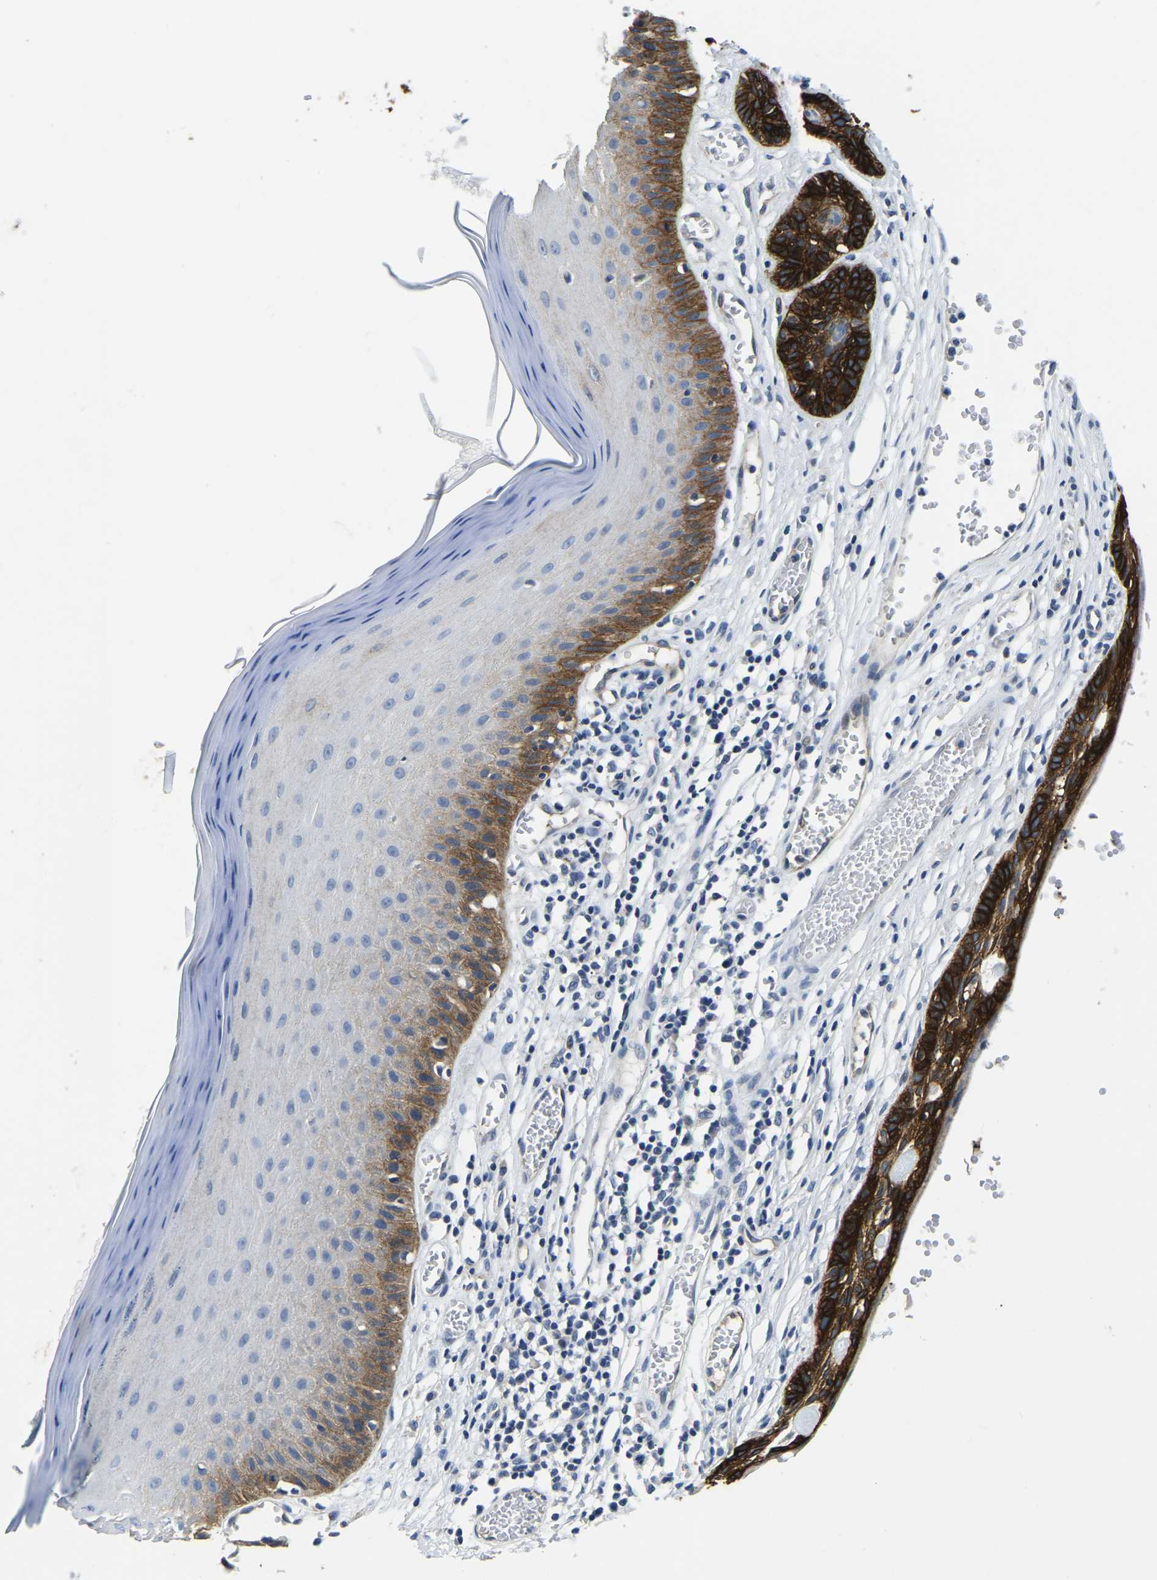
{"staining": {"intensity": "strong", "quantity": ">75%", "location": "cytoplasmic/membranous"}, "tissue": "skin cancer", "cell_type": "Tumor cells", "image_type": "cancer", "snomed": [{"axis": "morphology", "description": "Basal cell carcinoma"}, {"axis": "topography", "description": "Skin"}], "caption": "Tumor cells reveal high levels of strong cytoplasmic/membranous staining in about >75% of cells in basal cell carcinoma (skin). The protein of interest is shown in brown color, while the nuclei are stained blue.", "gene": "ITGA2", "patient": {"sex": "male", "age": 67}}